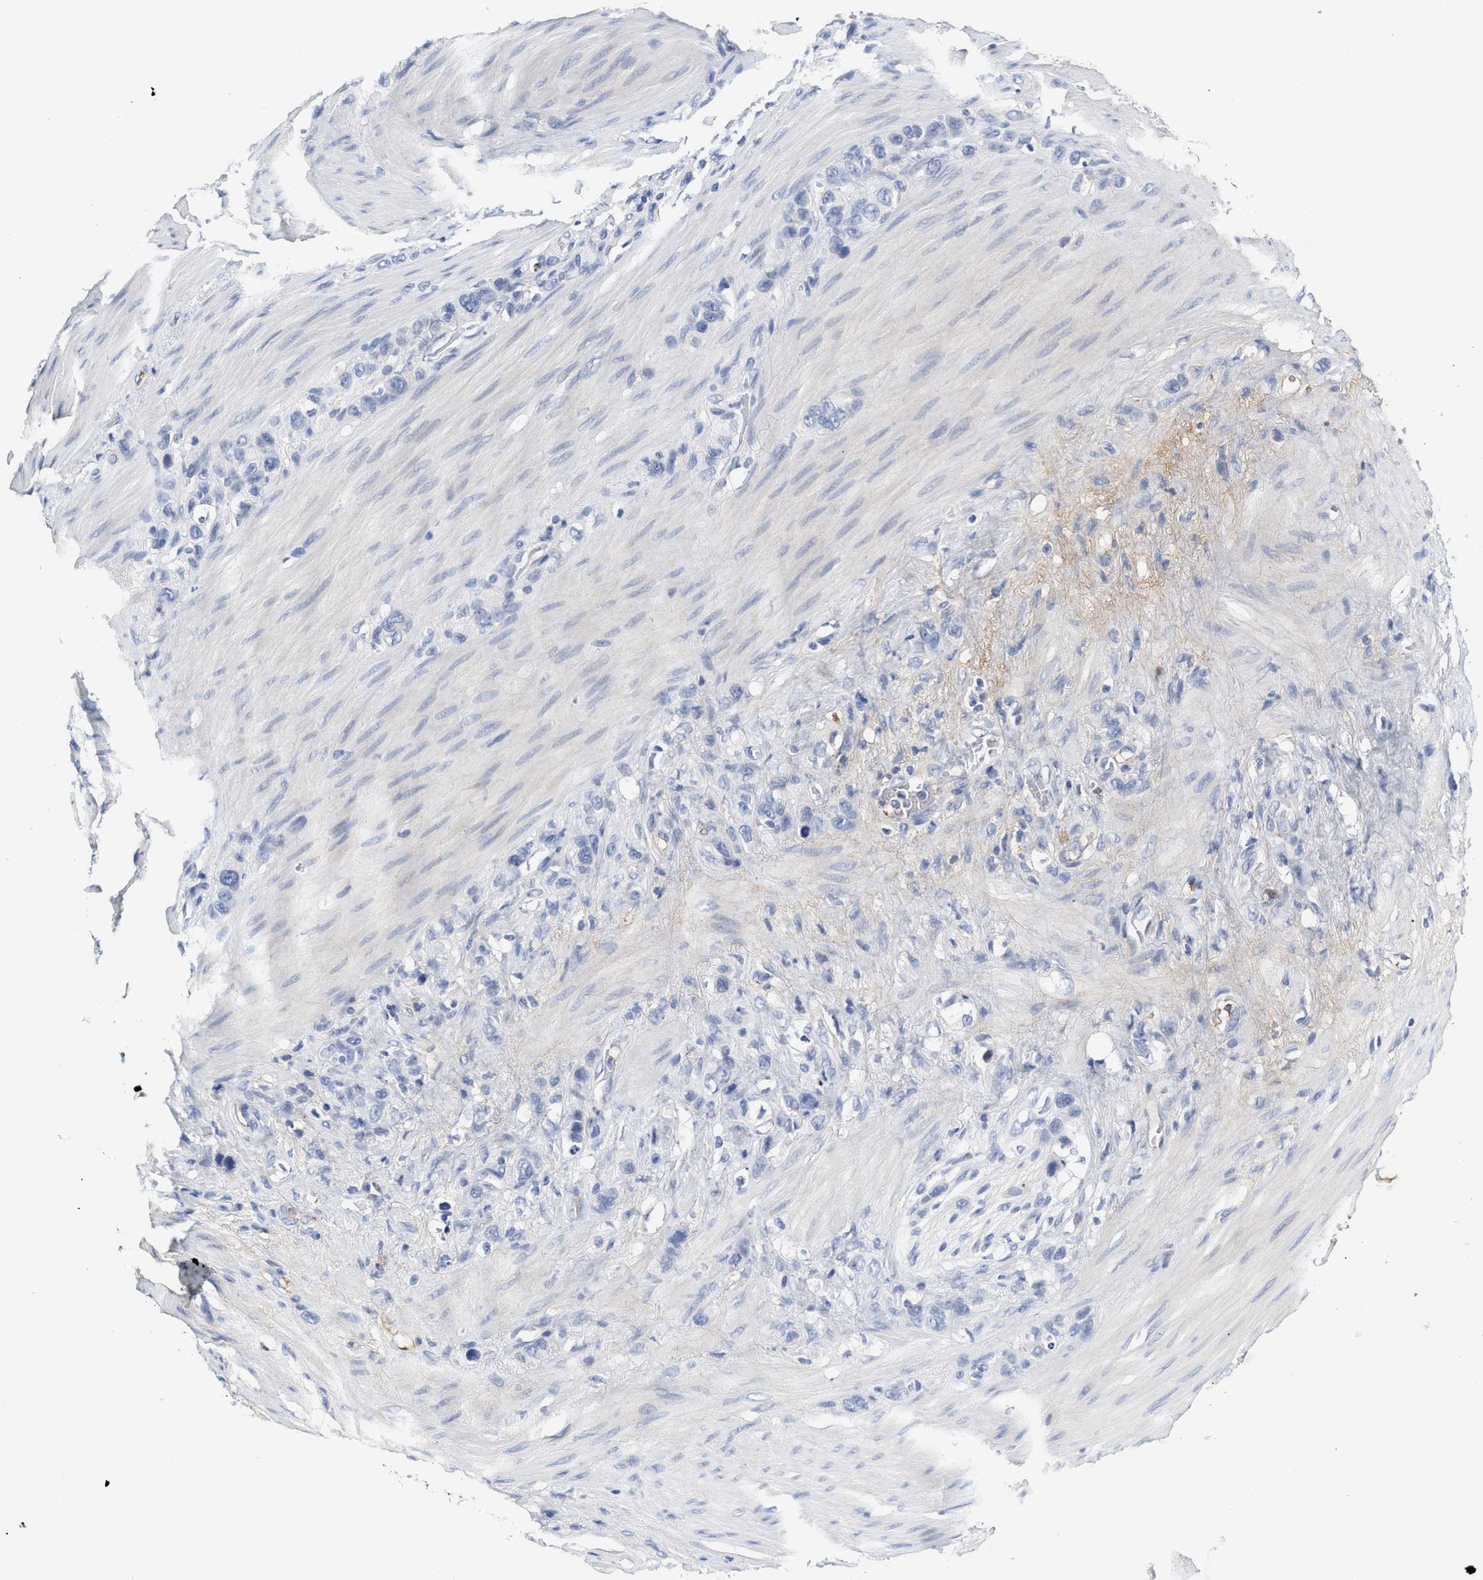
{"staining": {"intensity": "negative", "quantity": "none", "location": "none"}, "tissue": "stomach cancer", "cell_type": "Tumor cells", "image_type": "cancer", "snomed": [{"axis": "morphology", "description": "Adenocarcinoma, NOS"}, {"axis": "morphology", "description": "Adenocarcinoma, High grade"}, {"axis": "topography", "description": "Stomach, upper"}, {"axis": "topography", "description": "Stomach, lower"}], "caption": "Stomach cancer (high-grade adenocarcinoma) was stained to show a protein in brown. There is no significant staining in tumor cells.", "gene": "C2", "patient": {"sex": "female", "age": 65}}